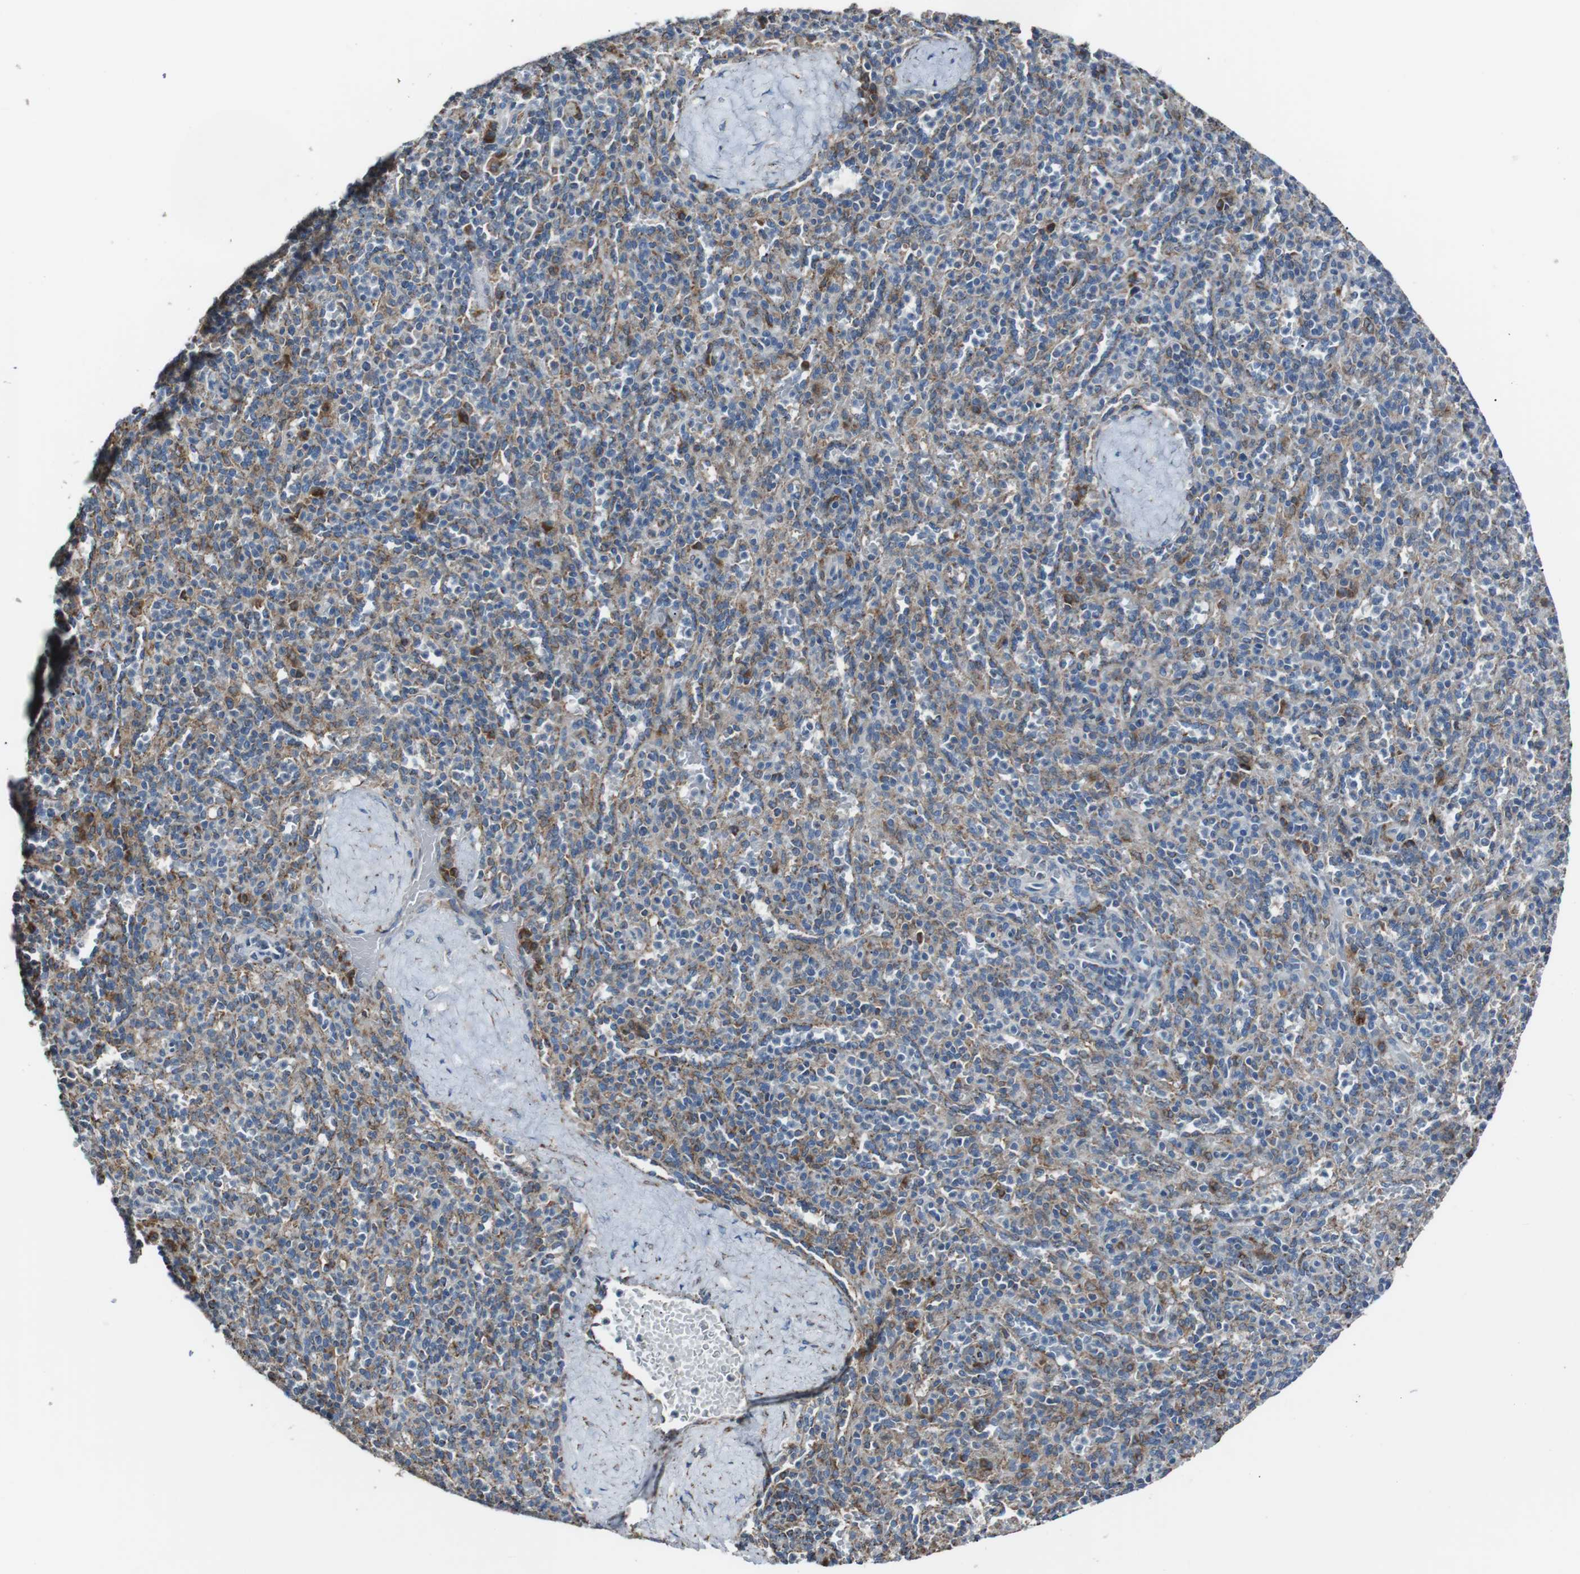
{"staining": {"intensity": "weak", "quantity": "25%-75%", "location": "cytoplasmic/membranous"}, "tissue": "spleen", "cell_type": "Cells in red pulp", "image_type": "normal", "snomed": [{"axis": "morphology", "description": "Normal tissue, NOS"}, {"axis": "topography", "description": "Spleen"}], "caption": "Immunohistochemical staining of unremarkable human spleen exhibits weak cytoplasmic/membranous protein staining in approximately 25%-75% of cells in red pulp. (Brightfield microscopy of DAB IHC at high magnification).", "gene": "CISD2", "patient": {"sex": "male", "age": 36}}